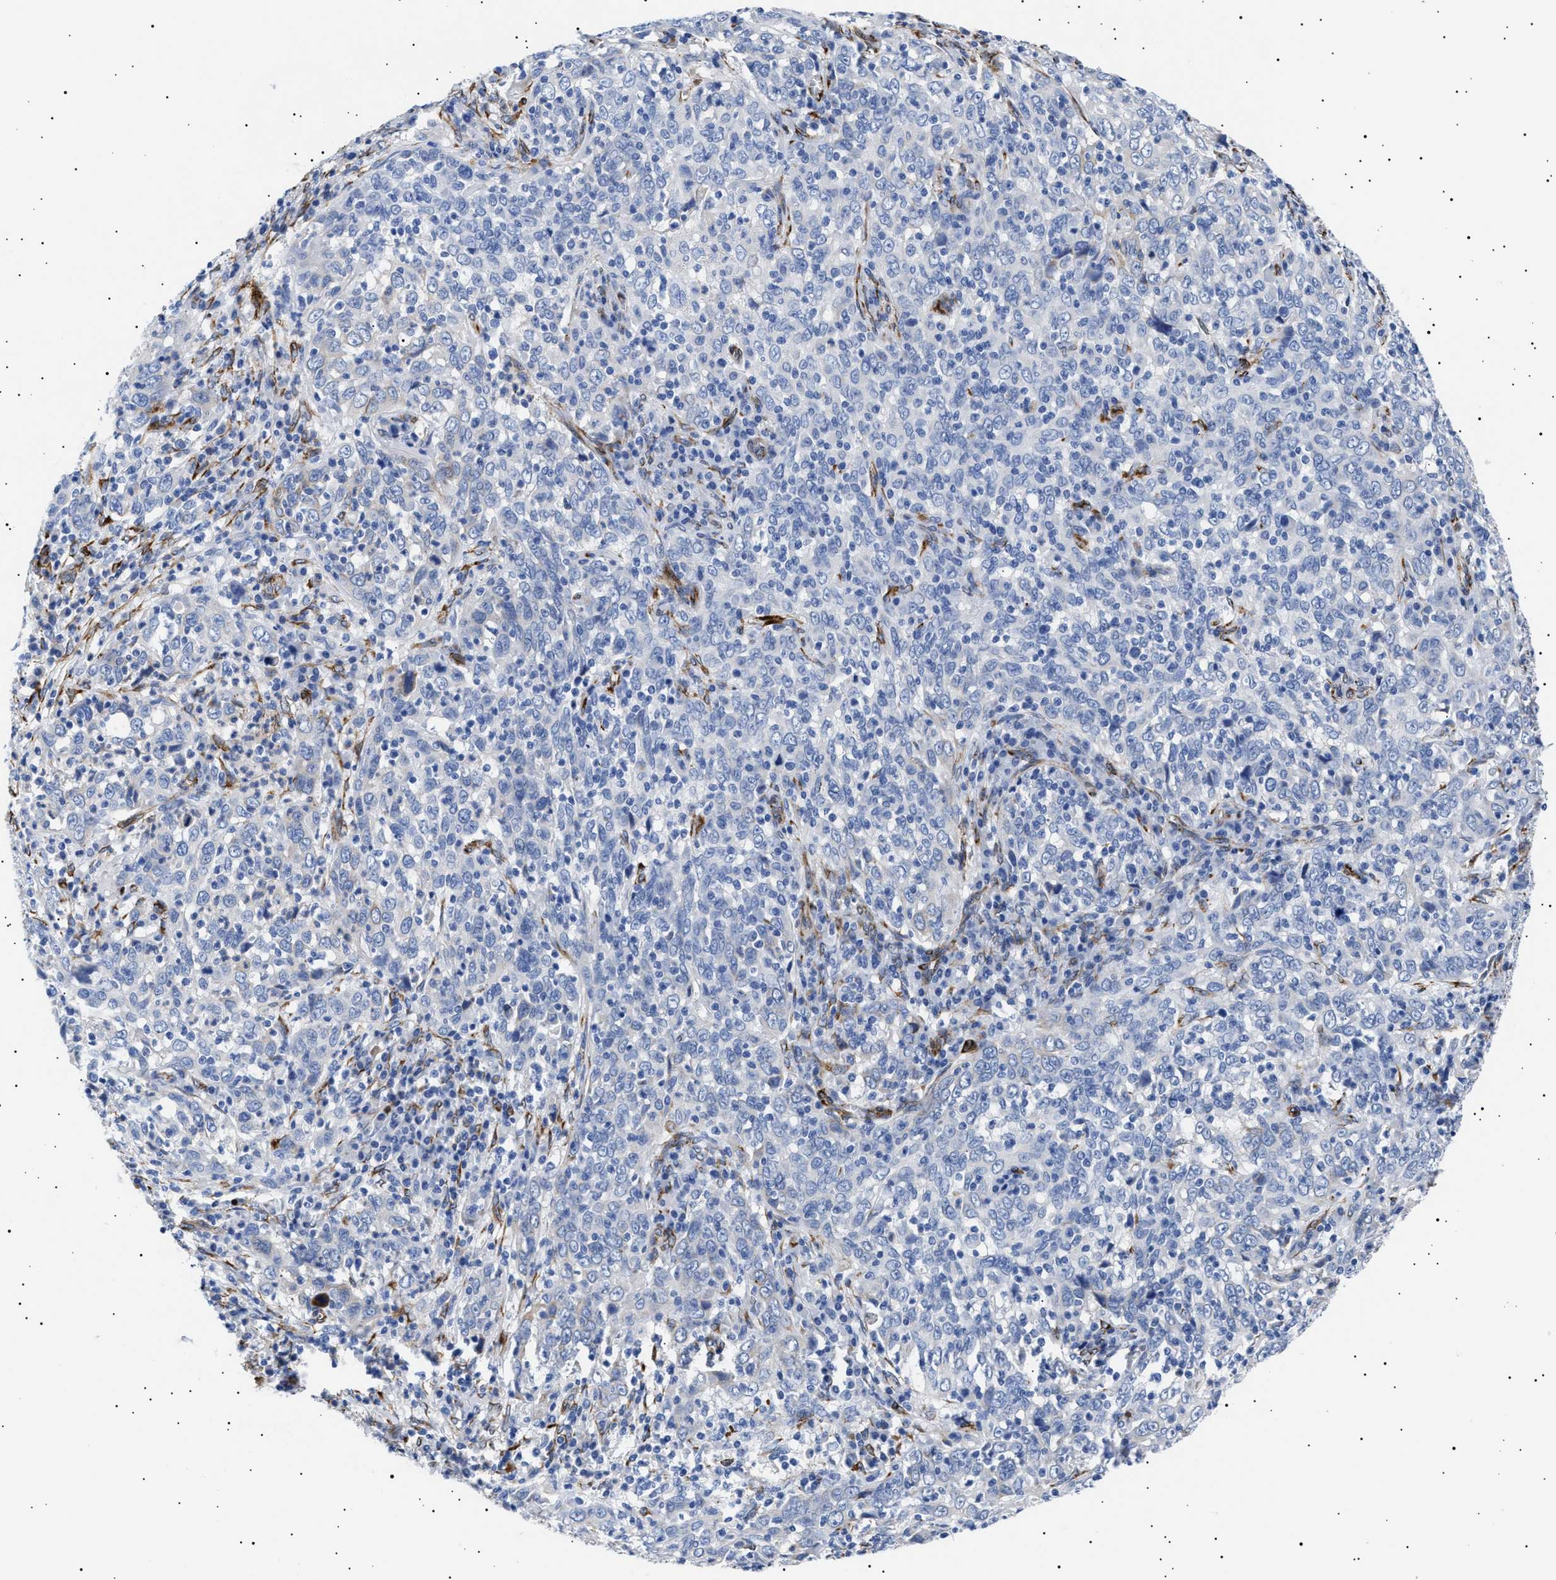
{"staining": {"intensity": "negative", "quantity": "none", "location": "none"}, "tissue": "cervical cancer", "cell_type": "Tumor cells", "image_type": "cancer", "snomed": [{"axis": "morphology", "description": "Squamous cell carcinoma, NOS"}, {"axis": "topography", "description": "Cervix"}], "caption": "Tumor cells are negative for brown protein staining in cervical cancer (squamous cell carcinoma).", "gene": "HEMGN", "patient": {"sex": "female", "age": 46}}